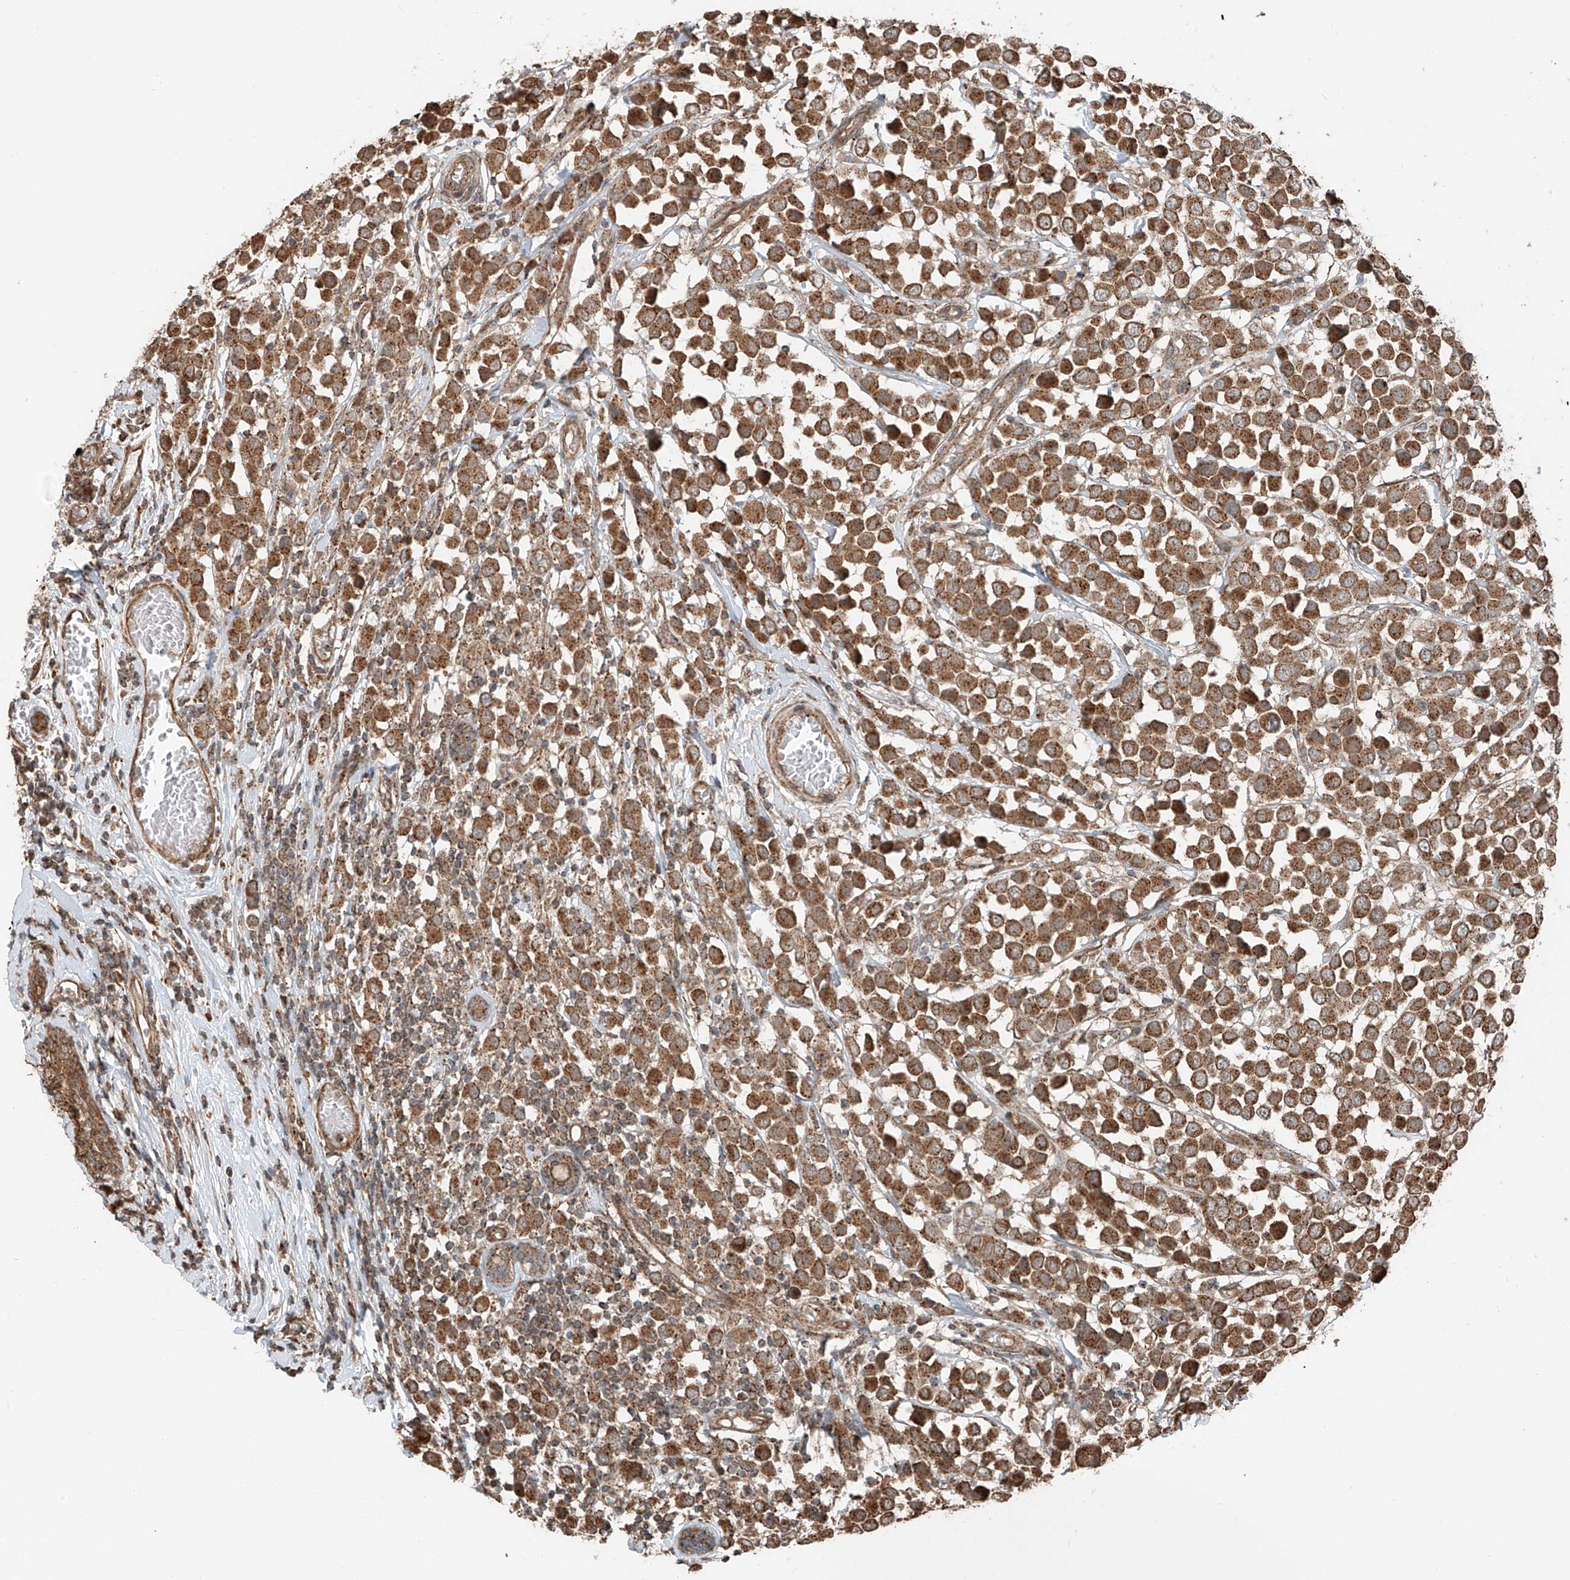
{"staining": {"intensity": "moderate", "quantity": ">75%", "location": "cytoplasmic/membranous"}, "tissue": "breast cancer", "cell_type": "Tumor cells", "image_type": "cancer", "snomed": [{"axis": "morphology", "description": "Duct carcinoma"}, {"axis": "topography", "description": "Breast"}], "caption": "This photomicrograph displays immunohistochemistry staining of human breast intraductal carcinoma, with medium moderate cytoplasmic/membranous staining in approximately >75% of tumor cells.", "gene": "CEP162", "patient": {"sex": "female", "age": 61}}